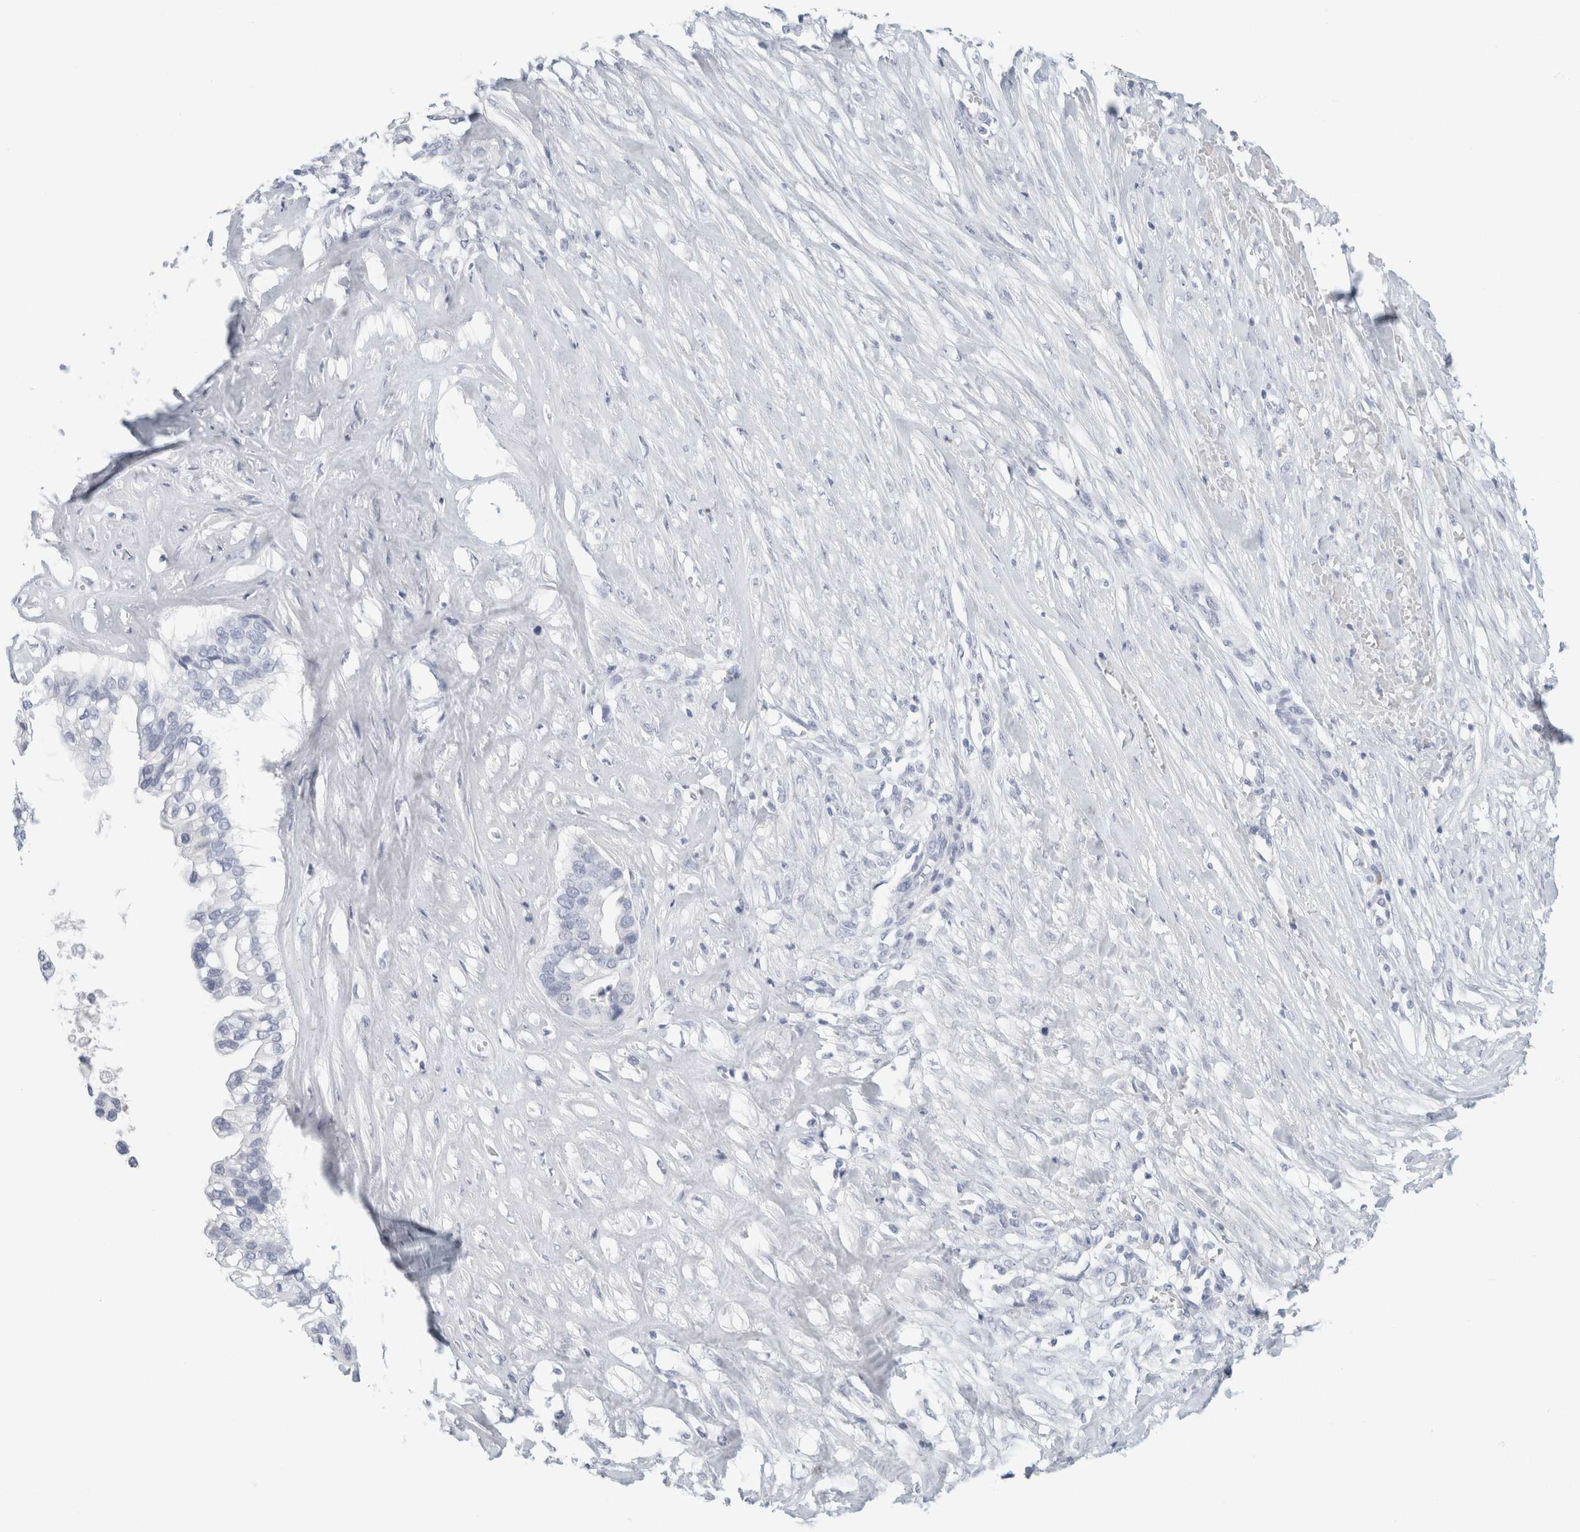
{"staining": {"intensity": "negative", "quantity": "none", "location": "none"}, "tissue": "ovarian cancer", "cell_type": "Tumor cells", "image_type": "cancer", "snomed": [{"axis": "morphology", "description": "Cystadenocarcinoma, mucinous, NOS"}, {"axis": "topography", "description": "Ovary"}], "caption": "Tumor cells show no significant staining in ovarian mucinous cystadenocarcinoma.", "gene": "IL6", "patient": {"sex": "female", "age": 80}}